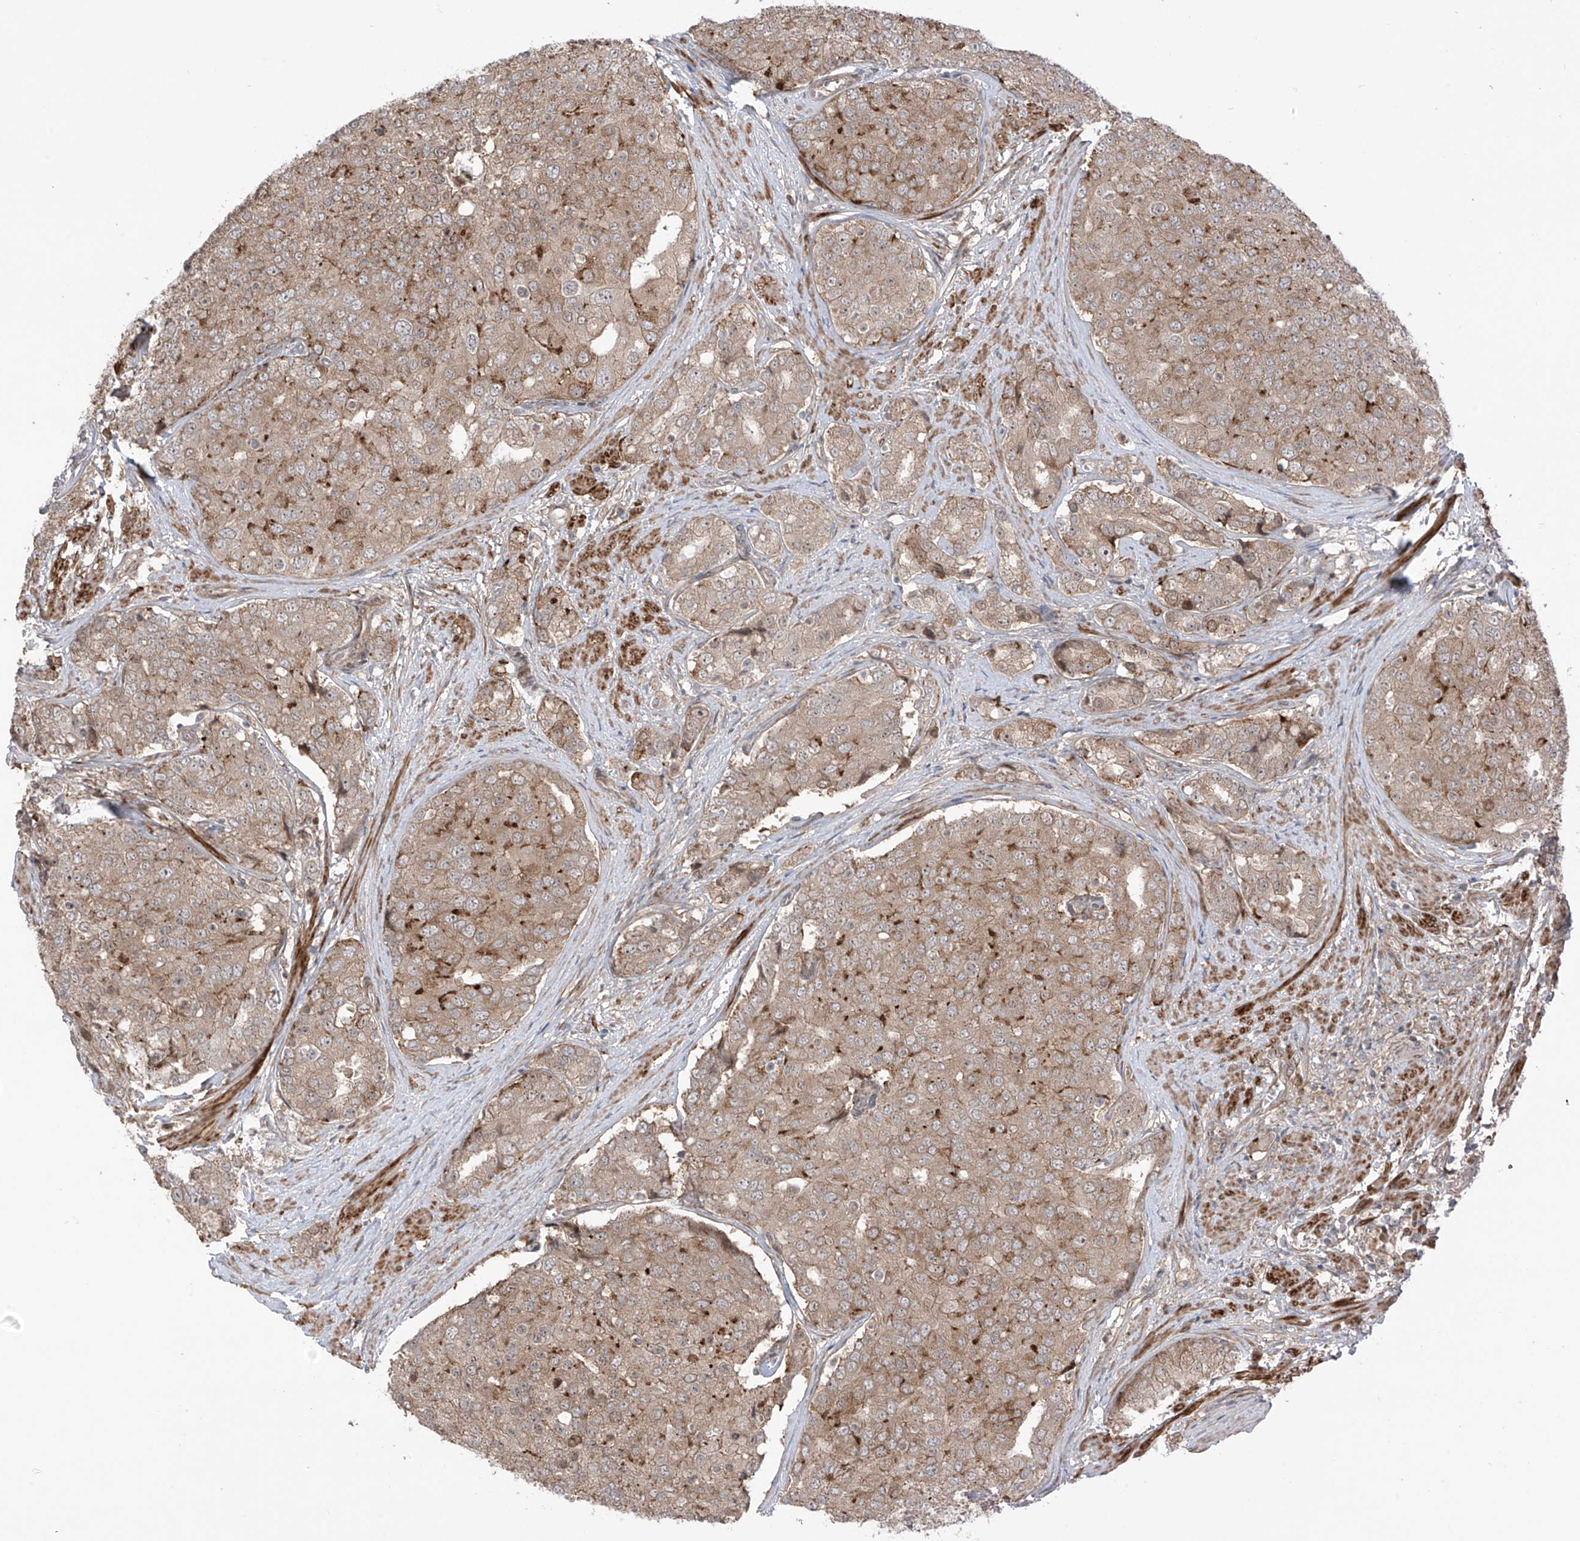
{"staining": {"intensity": "weak", "quantity": "25%-75%", "location": "cytoplasmic/membranous"}, "tissue": "prostate cancer", "cell_type": "Tumor cells", "image_type": "cancer", "snomed": [{"axis": "morphology", "description": "Adenocarcinoma, High grade"}, {"axis": "topography", "description": "Prostate"}], "caption": "This photomicrograph exhibits IHC staining of human prostate adenocarcinoma (high-grade), with low weak cytoplasmic/membranous expression in about 25%-75% of tumor cells.", "gene": "LRRC74A", "patient": {"sex": "male", "age": 50}}